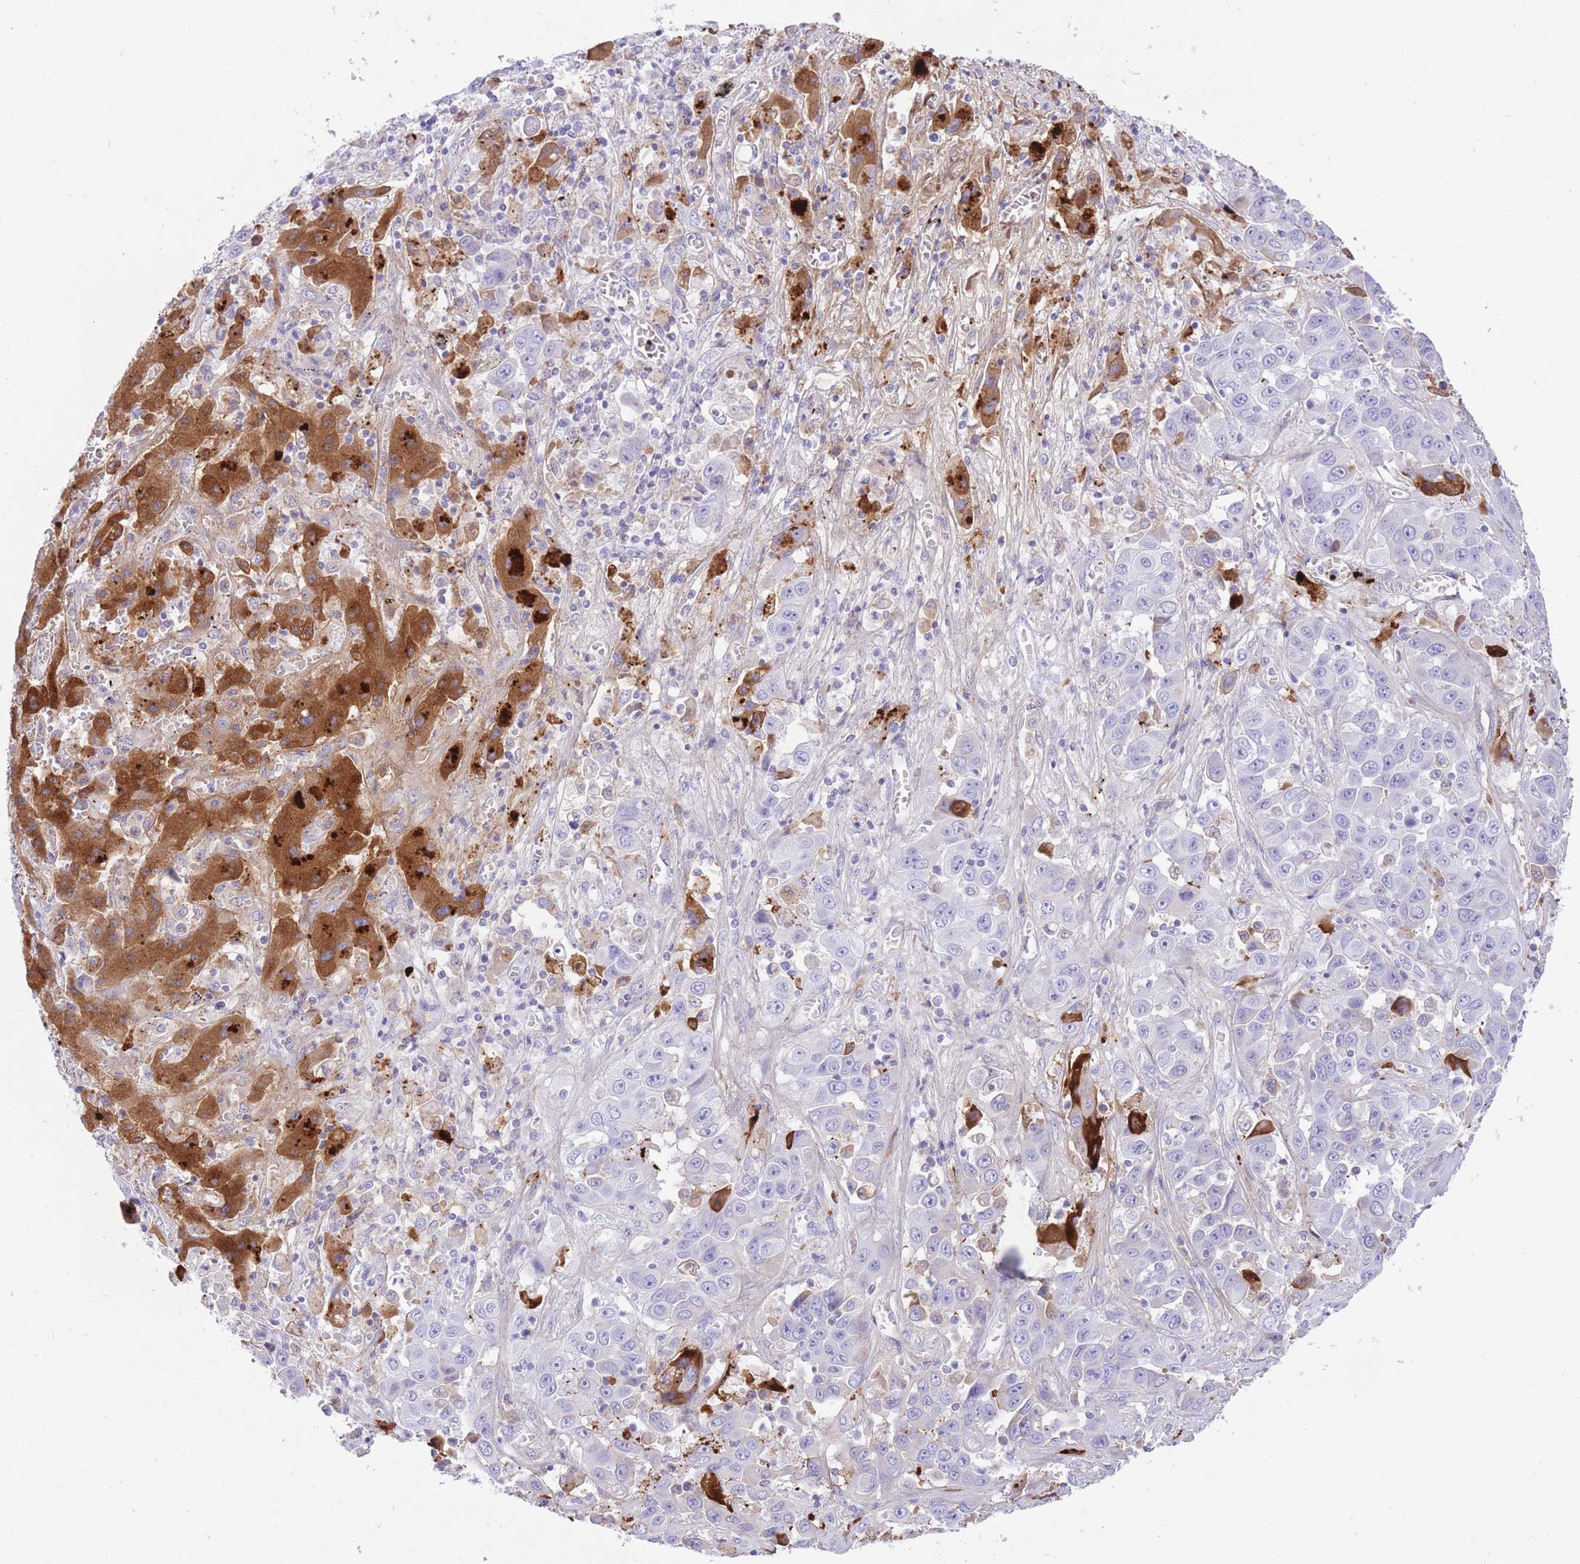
{"staining": {"intensity": "strong", "quantity": "<25%", "location": "cytoplasmic/membranous"}, "tissue": "liver cancer", "cell_type": "Tumor cells", "image_type": "cancer", "snomed": [{"axis": "morphology", "description": "Cholangiocarcinoma"}, {"axis": "topography", "description": "Liver"}], "caption": "Tumor cells reveal strong cytoplasmic/membranous positivity in approximately <25% of cells in liver cancer. Ihc stains the protein in brown and the nuclei are stained blue.", "gene": "HRG", "patient": {"sex": "female", "age": 52}}